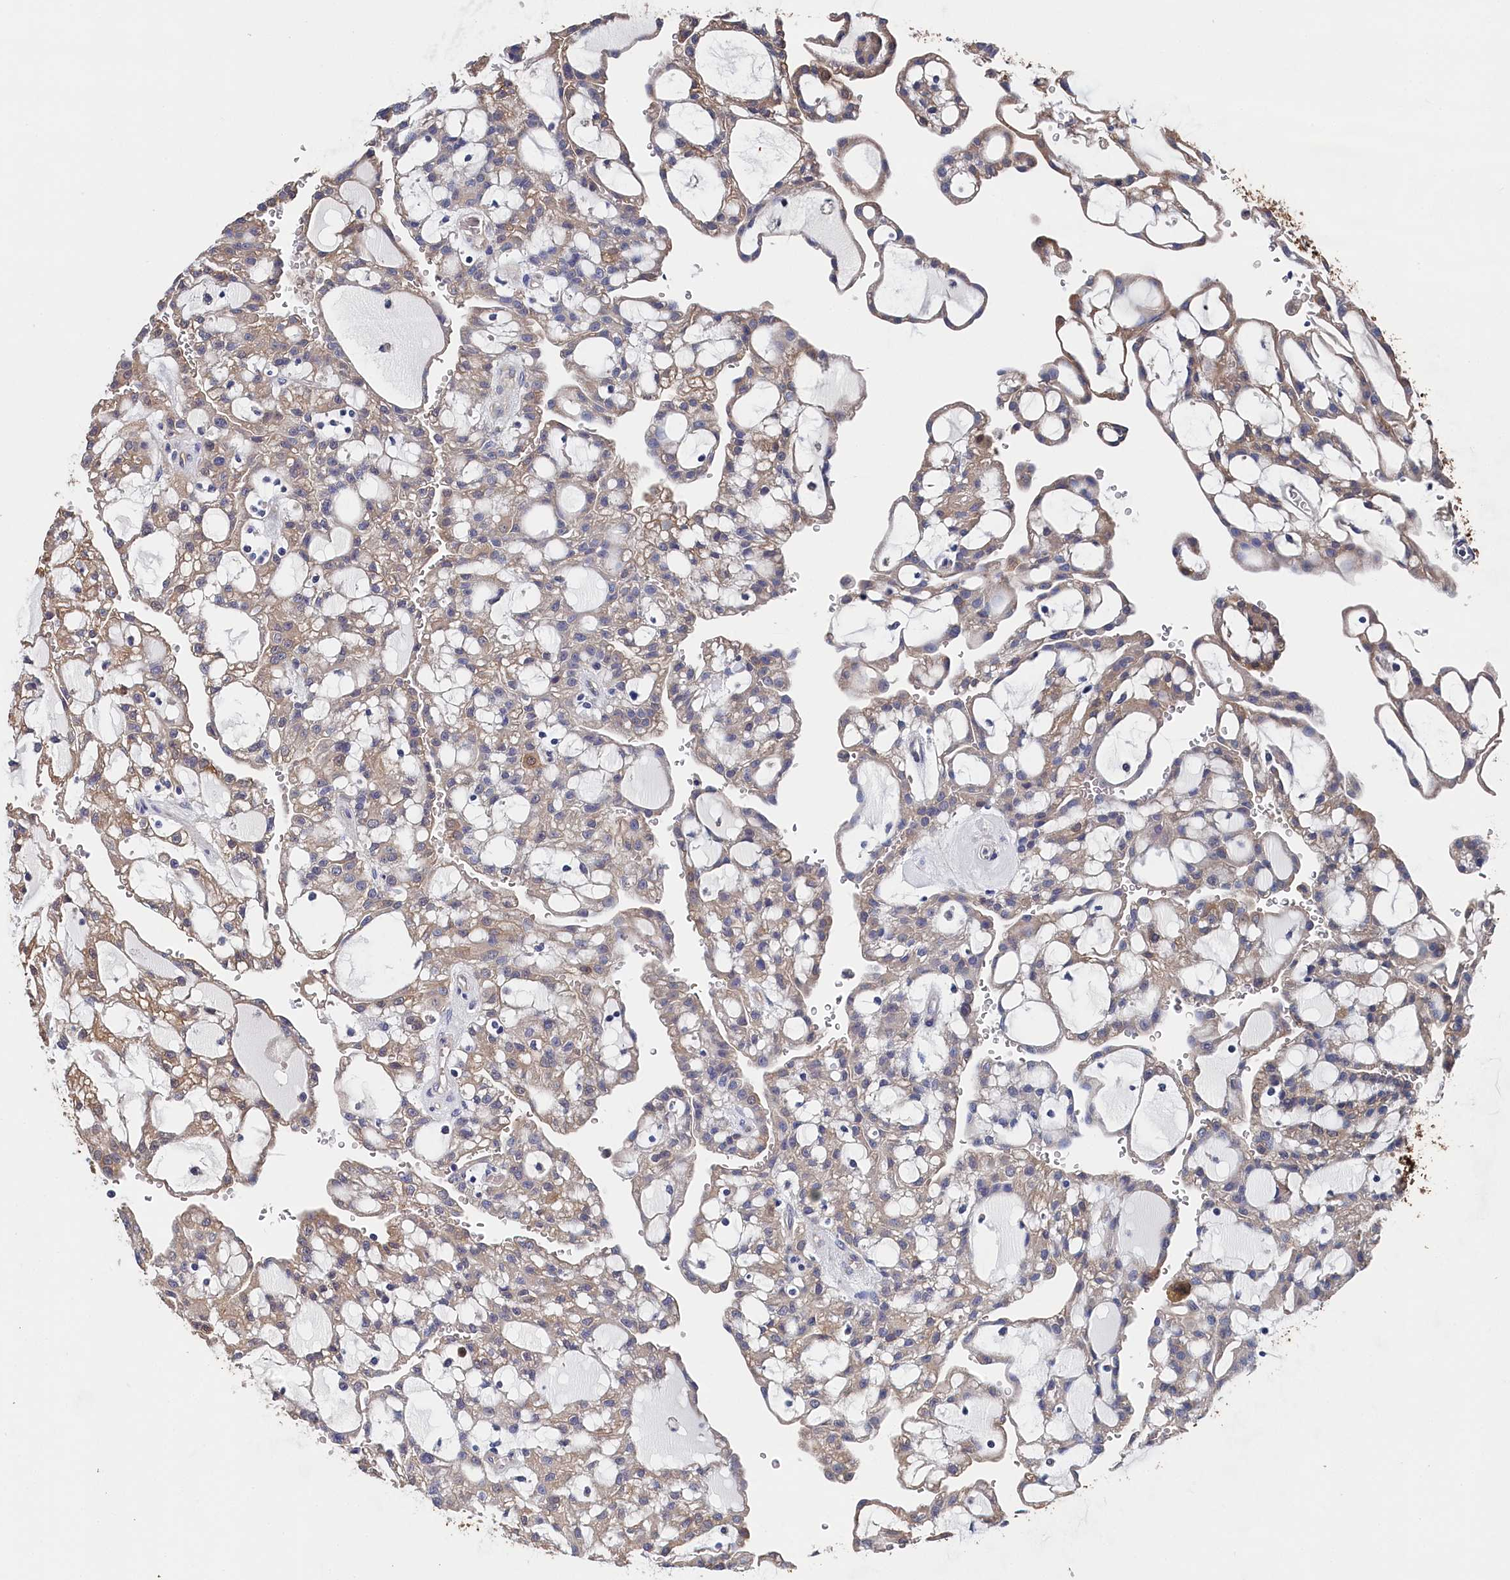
{"staining": {"intensity": "weak", "quantity": ">75%", "location": "cytoplasmic/membranous"}, "tissue": "renal cancer", "cell_type": "Tumor cells", "image_type": "cancer", "snomed": [{"axis": "morphology", "description": "Adenocarcinoma, NOS"}, {"axis": "topography", "description": "Kidney"}], "caption": "Adenocarcinoma (renal) tissue displays weak cytoplasmic/membranous expression in approximately >75% of tumor cells, visualized by immunohistochemistry. Nuclei are stained in blue.", "gene": "BHMT", "patient": {"sex": "male", "age": 63}}